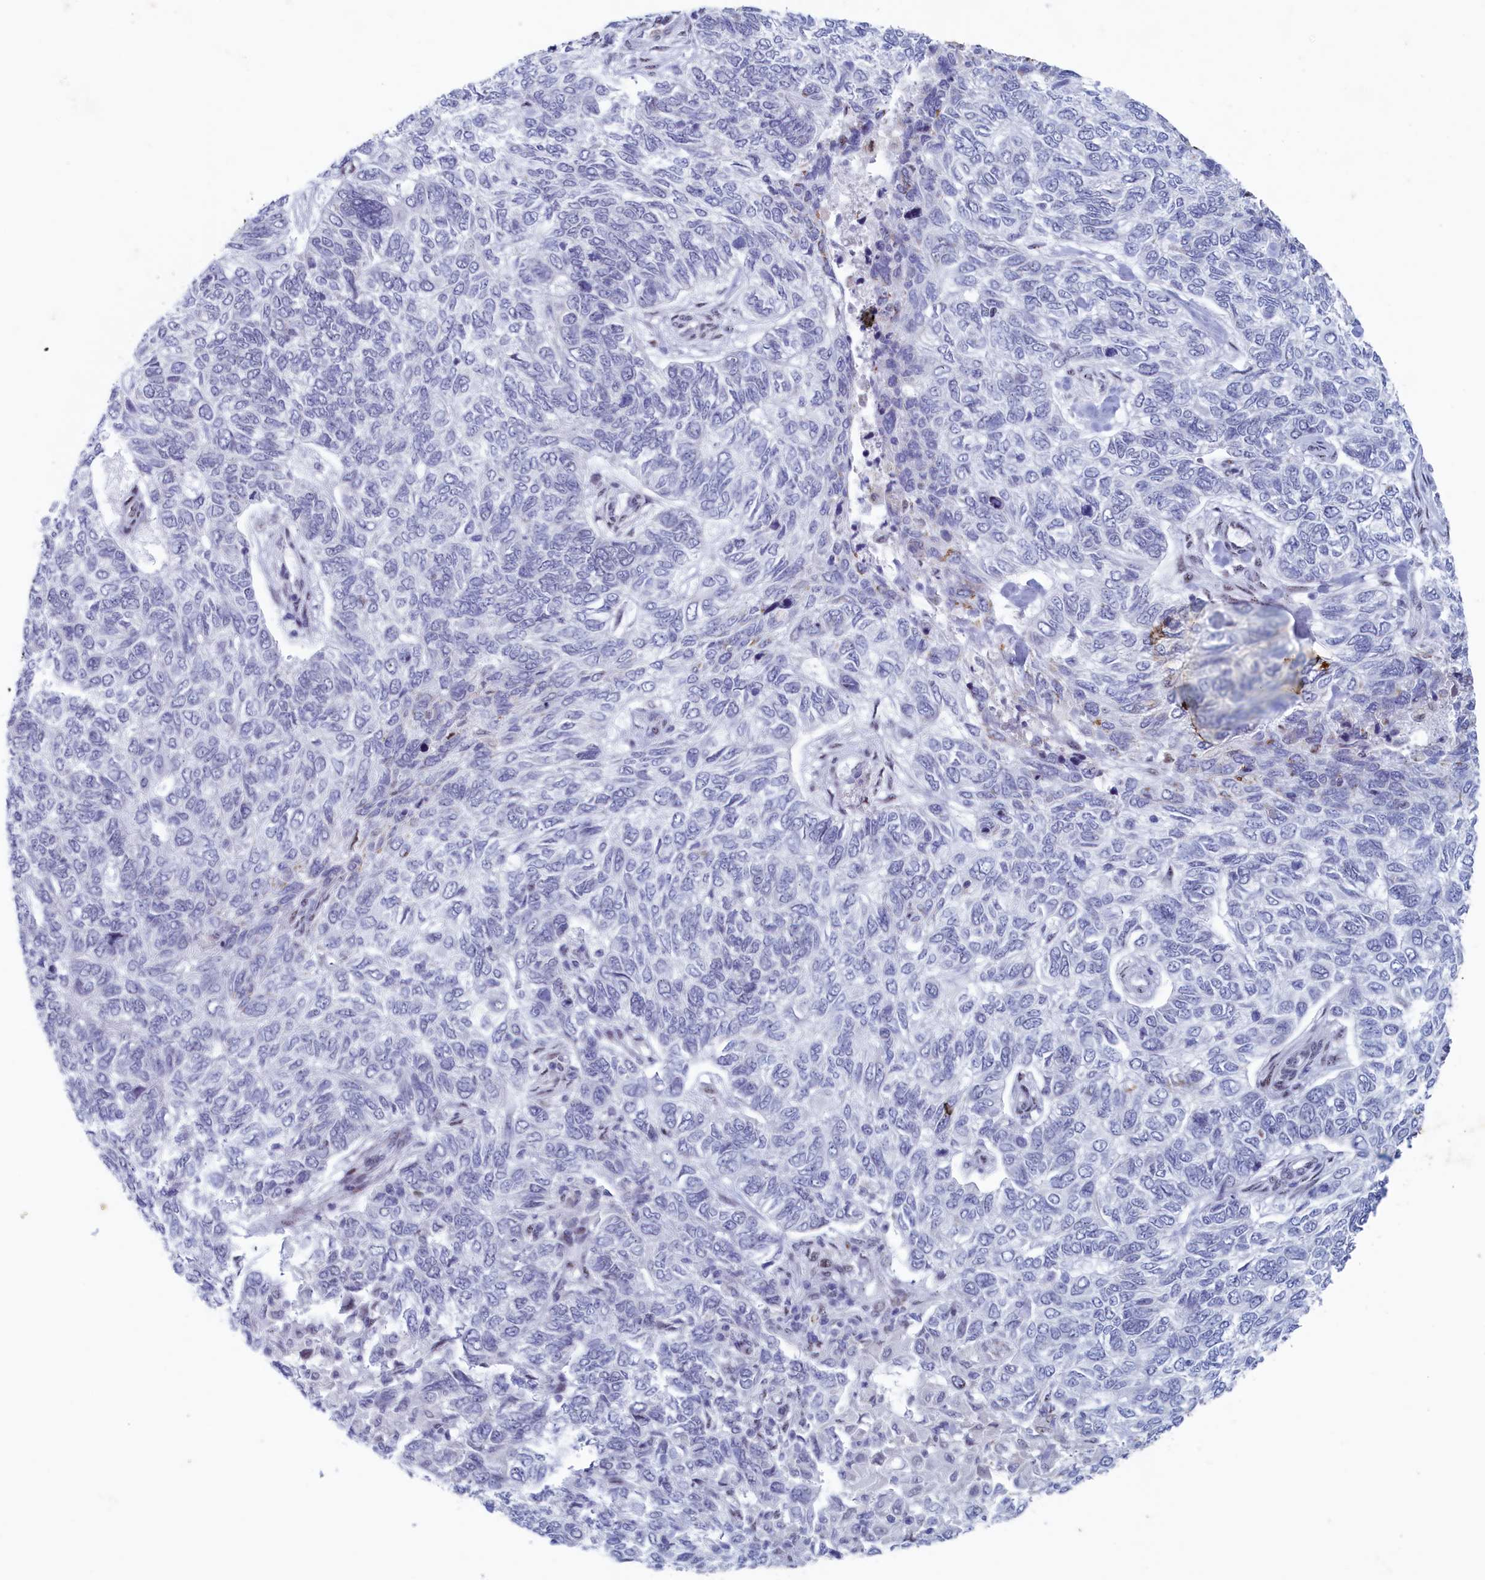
{"staining": {"intensity": "negative", "quantity": "none", "location": "none"}, "tissue": "skin cancer", "cell_type": "Tumor cells", "image_type": "cancer", "snomed": [{"axis": "morphology", "description": "Basal cell carcinoma"}, {"axis": "topography", "description": "Skin"}], "caption": "Tumor cells show no significant protein positivity in basal cell carcinoma (skin). (Brightfield microscopy of DAB IHC at high magnification).", "gene": "WDR76", "patient": {"sex": "female", "age": 65}}